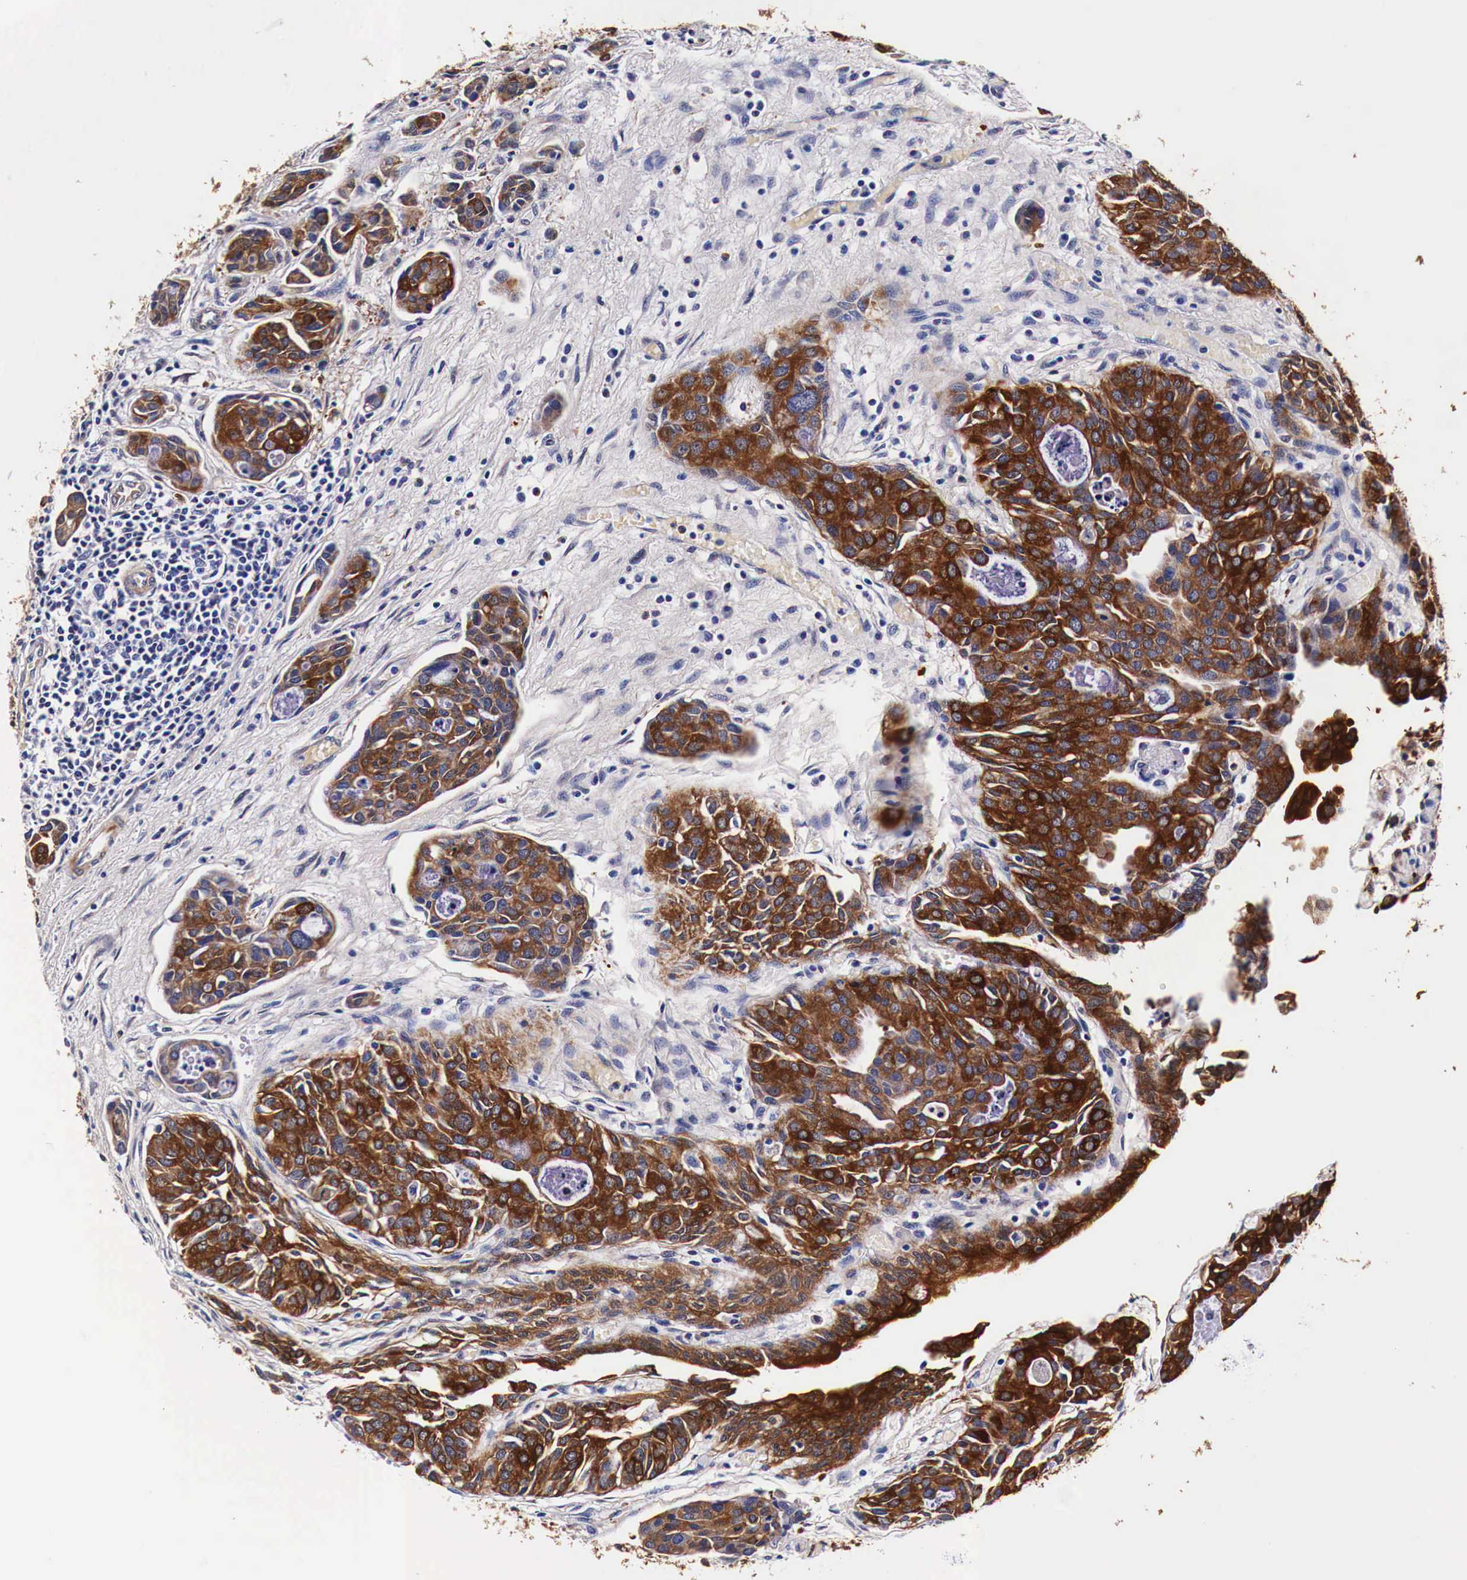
{"staining": {"intensity": "strong", "quantity": ">75%", "location": "cytoplasmic/membranous"}, "tissue": "urothelial cancer", "cell_type": "Tumor cells", "image_type": "cancer", "snomed": [{"axis": "morphology", "description": "Urothelial carcinoma, High grade"}, {"axis": "topography", "description": "Urinary bladder"}], "caption": "High-magnification brightfield microscopy of urothelial cancer stained with DAB (brown) and counterstained with hematoxylin (blue). tumor cells exhibit strong cytoplasmic/membranous staining is present in about>75% of cells.", "gene": "HSPB1", "patient": {"sex": "male", "age": 78}}